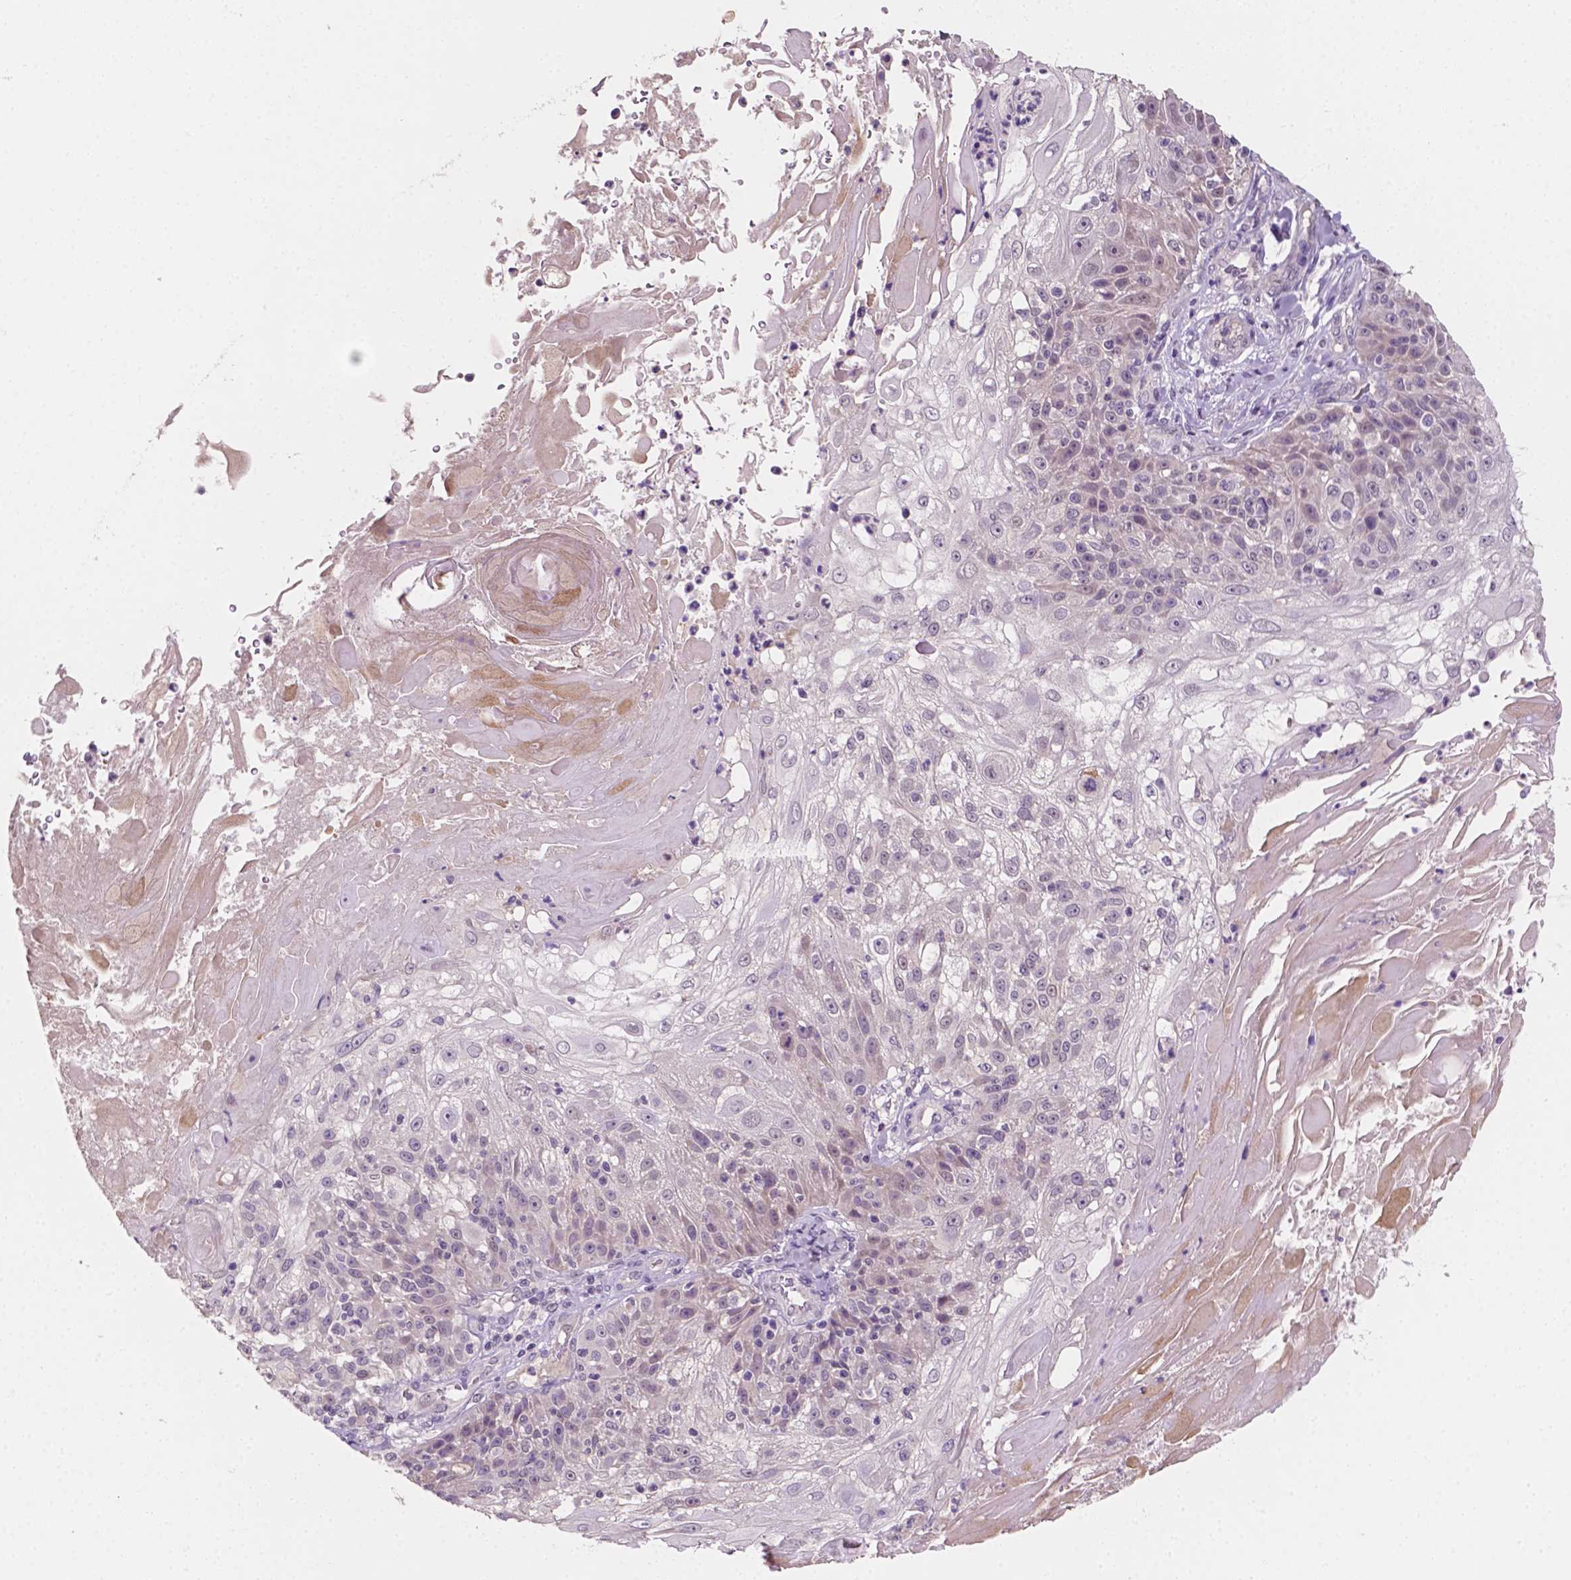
{"staining": {"intensity": "weak", "quantity": "<25%", "location": "cytoplasmic/membranous"}, "tissue": "skin cancer", "cell_type": "Tumor cells", "image_type": "cancer", "snomed": [{"axis": "morphology", "description": "Normal tissue, NOS"}, {"axis": "morphology", "description": "Squamous cell carcinoma, NOS"}, {"axis": "topography", "description": "Skin"}], "caption": "This is a histopathology image of immunohistochemistry staining of skin cancer (squamous cell carcinoma), which shows no expression in tumor cells.", "gene": "MROH6", "patient": {"sex": "female", "age": 83}}